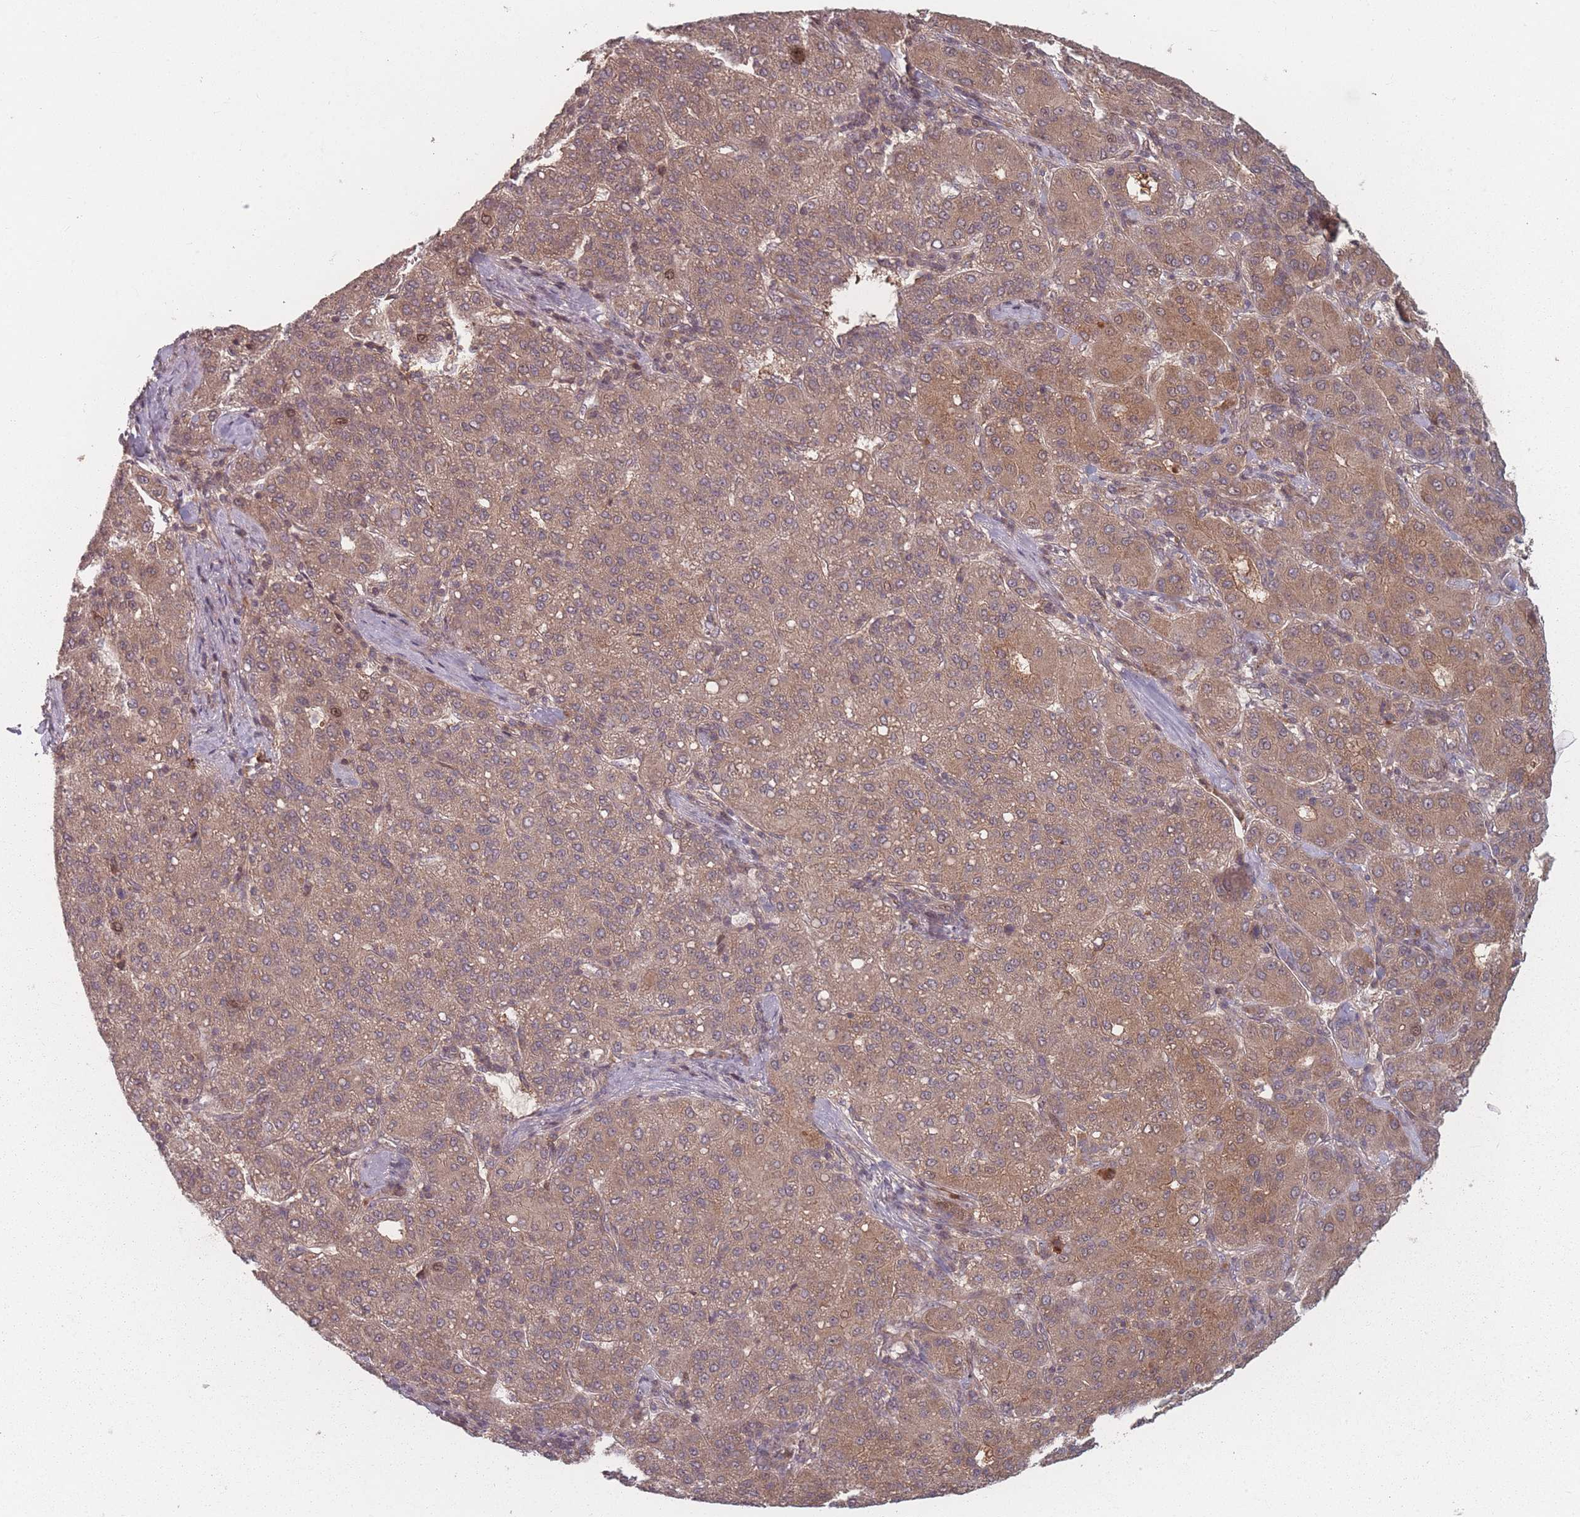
{"staining": {"intensity": "moderate", "quantity": ">75%", "location": "cytoplasmic/membranous"}, "tissue": "liver cancer", "cell_type": "Tumor cells", "image_type": "cancer", "snomed": [{"axis": "morphology", "description": "Carcinoma, Hepatocellular, NOS"}, {"axis": "topography", "description": "Liver"}], "caption": "About >75% of tumor cells in human liver cancer (hepatocellular carcinoma) display moderate cytoplasmic/membranous protein positivity as visualized by brown immunohistochemical staining.", "gene": "HAGH", "patient": {"sex": "male", "age": 65}}